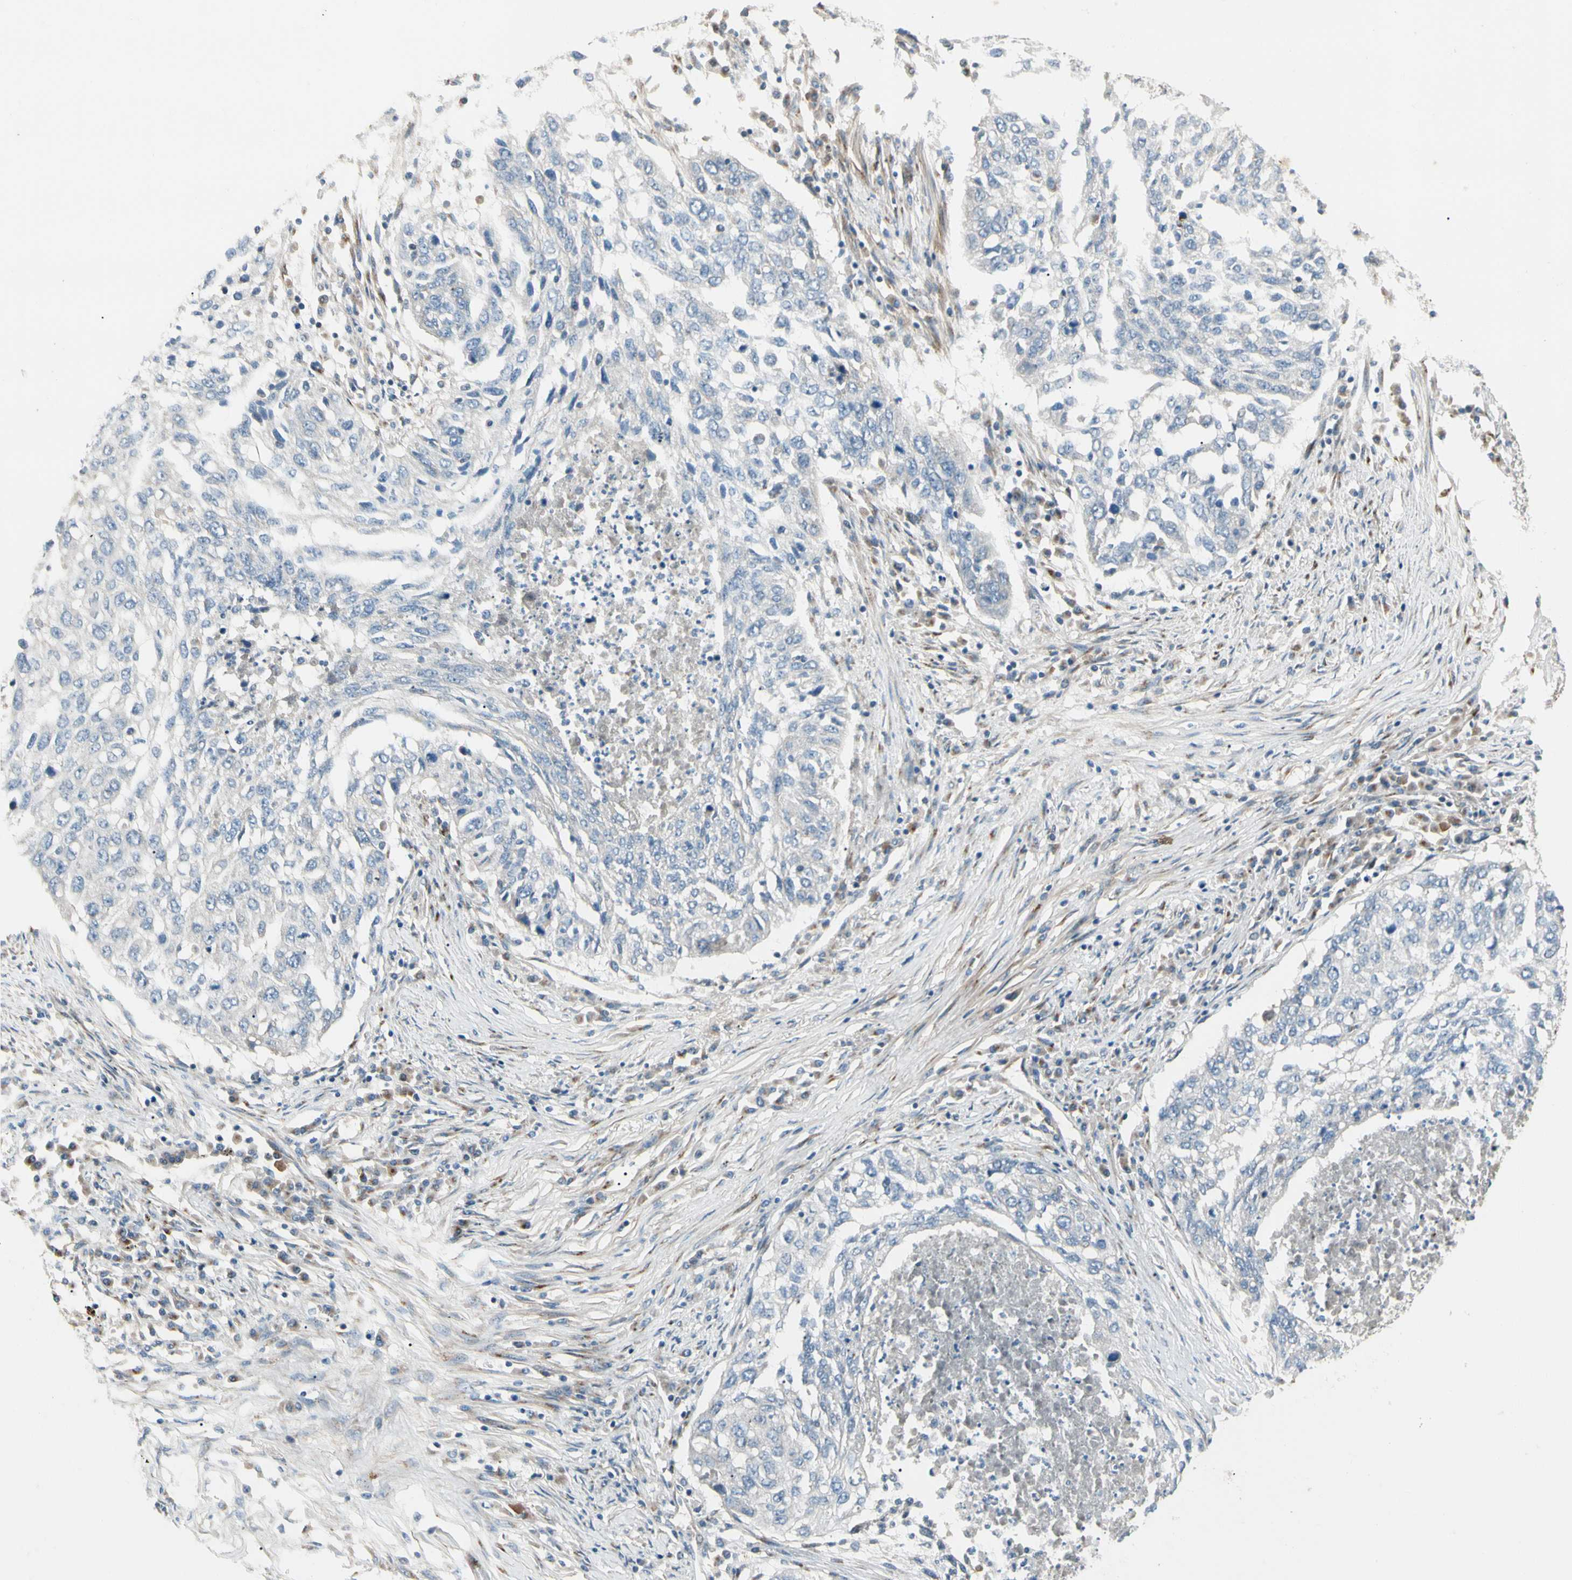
{"staining": {"intensity": "negative", "quantity": "none", "location": "none"}, "tissue": "lung cancer", "cell_type": "Tumor cells", "image_type": "cancer", "snomed": [{"axis": "morphology", "description": "Squamous cell carcinoma, NOS"}, {"axis": "topography", "description": "Lung"}], "caption": "Immunohistochemistry (IHC) image of squamous cell carcinoma (lung) stained for a protein (brown), which displays no expression in tumor cells.", "gene": "ABCA3", "patient": {"sex": "female", "age": 63}}